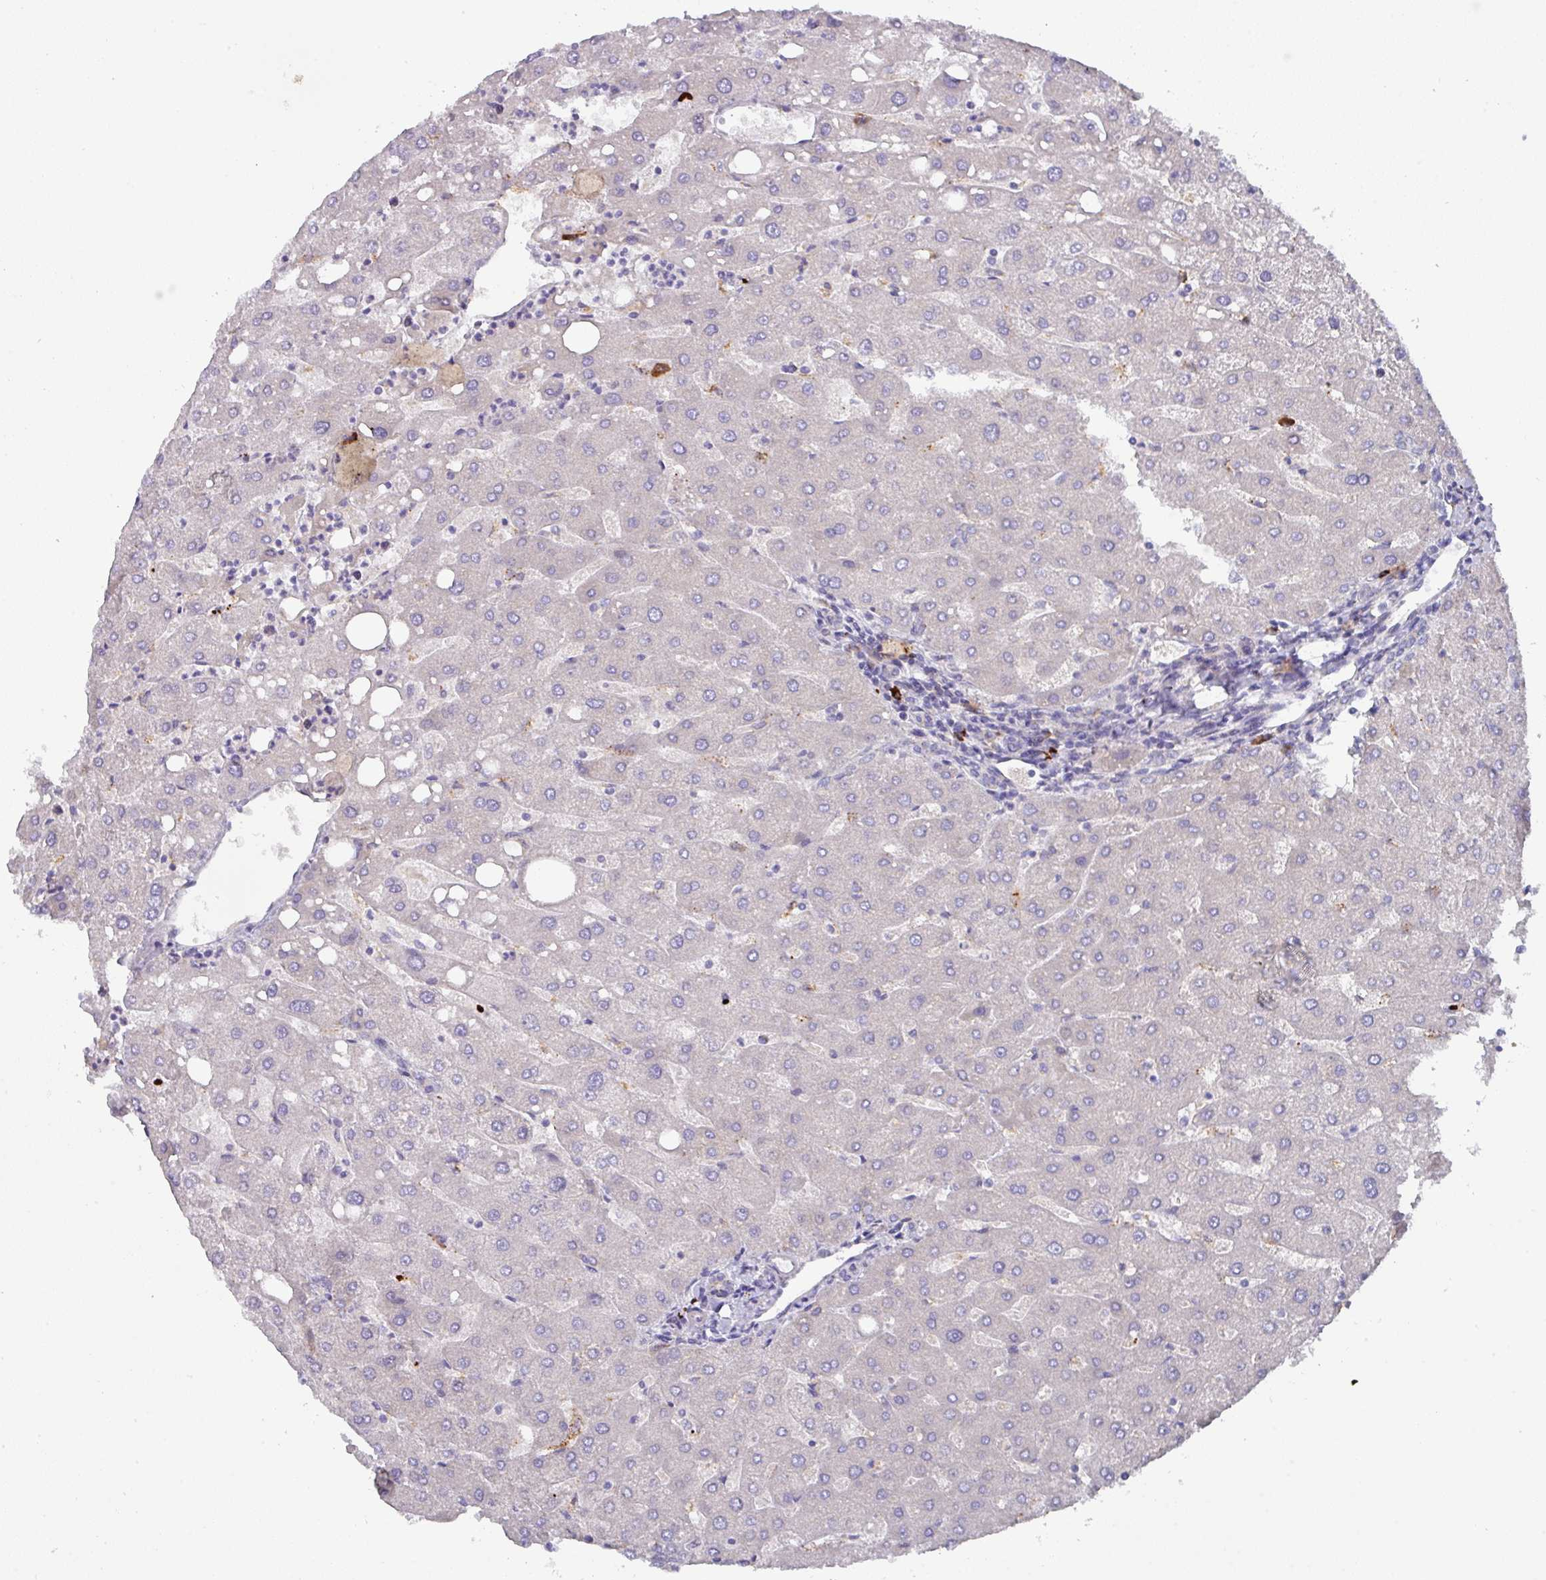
{"staining": {"intensity": "negative", "quantity": "none", "location": "none"}, "tissue": "liver", "cell_type": "Cholangiocytes", "image_type": "normal", "snomed": [{"axis": "morphology", "description": "Normal tissue, NOS"}, {"axis": "topography", "description": "Liver"}], "caption": "A histopathology image of human liver is negative for staining in cholangiocytes. (DAB IHC with hematoxylin counter stain).", "gene": "IL4R", "patient": {"sex": "male", "age": 67}}